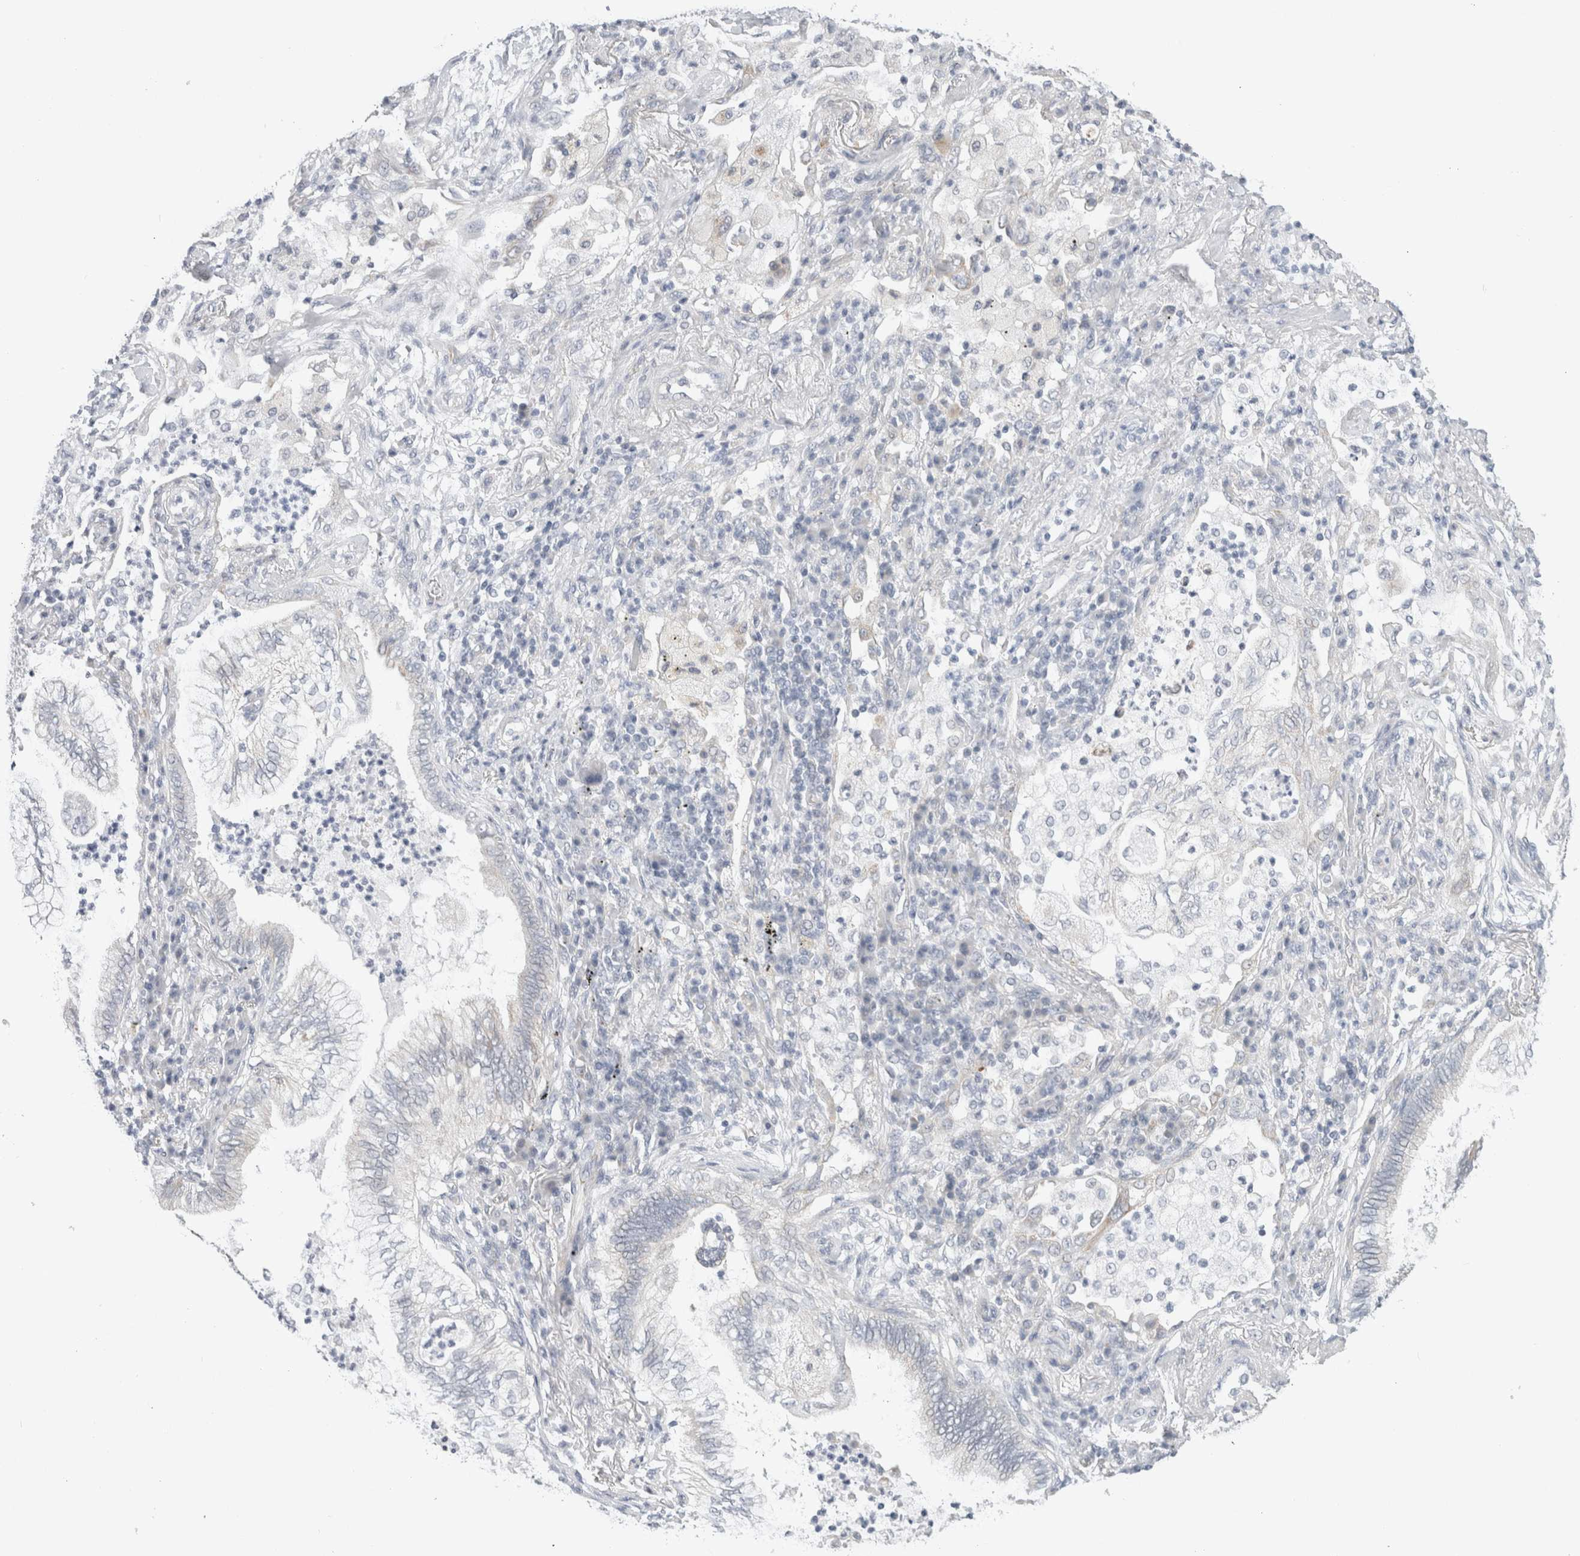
{"staining": {"intensity": "negative", "quantity": "none", "location": "none"}, "tissue": "lung cancer", "cell_type": "Tumor cells", "image_type": "cancer", "snomed": [{"axis": "morphology", "description": "Normal tissue, NOS"}, {"axis": "morphology", "description": "Adenocarcinoma, NOS"}, {"axis": "topography", "description": "Bronchus"}, {"axis": "topography", "description": "Lung"}], "caption": "This is a micrograph of IHC staining of lung adenocarcinoma, which shows no staining in tumor cells.", "gene": "FAHD1", "patient": {"sex": "female", "age": 70}}